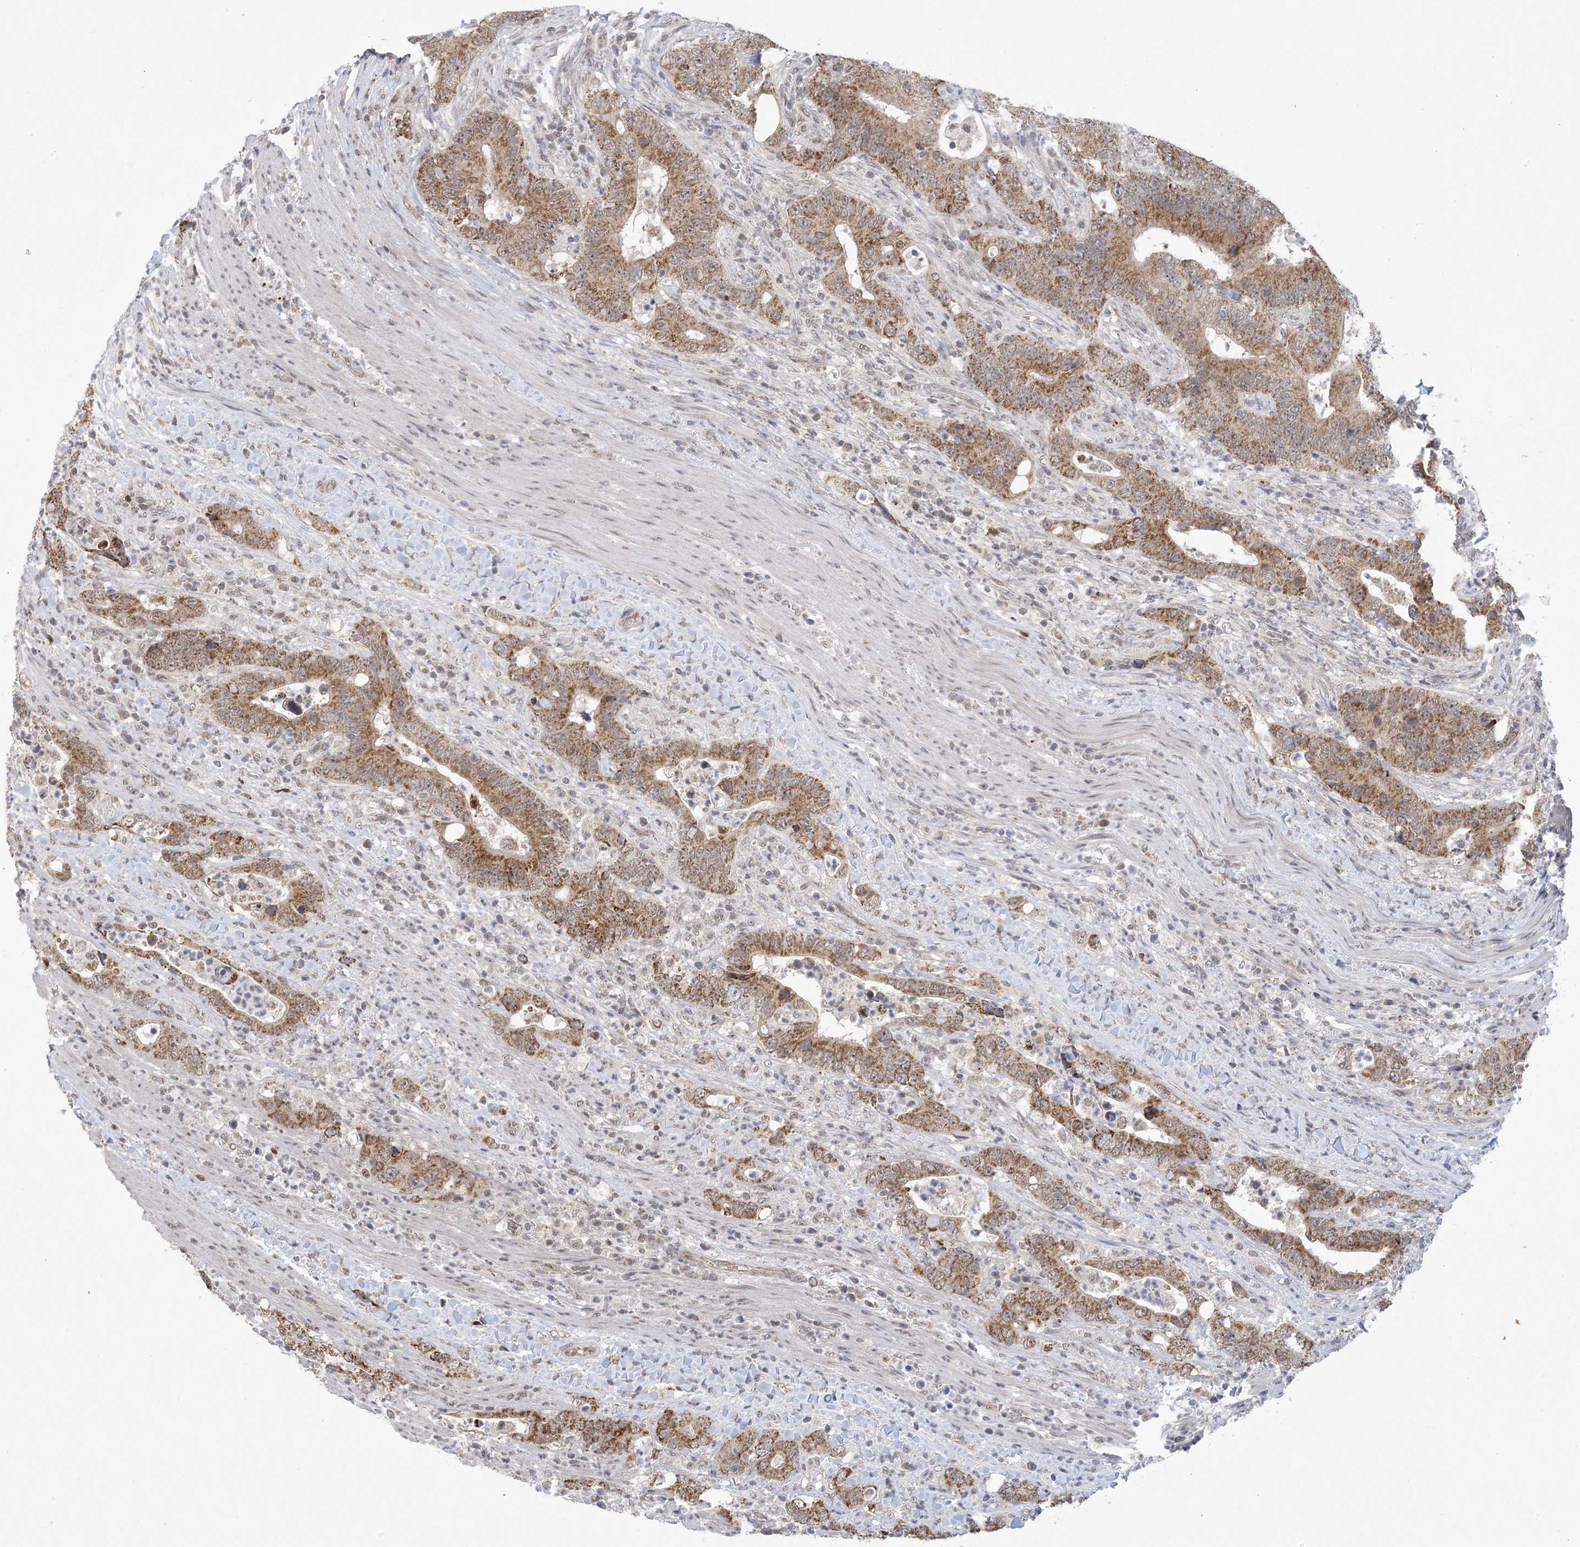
{"staining": {"intensity": "moderate", "quantity": ">75%", "location": "cytoplasmic/membranous"}, "tissue": "colorectal cancer", "cell_type": "Tumor cells", "image_type": "cancer", "snomed": [{"axis": "morphology", "description": "Adenocarcinoma, NOS"}, {"axis": "topography", "description": "Colon"}], "caption": "An immunohistochemistry image of neoplastic tissue is shown. Protein staining in brown shows moderate cytoplasmic/membranous positivity in adenocarcinoma (colorectal) within tumor cells.", "gene": "TRMT10C", "patient": {"sex": "female", "age": 75}}